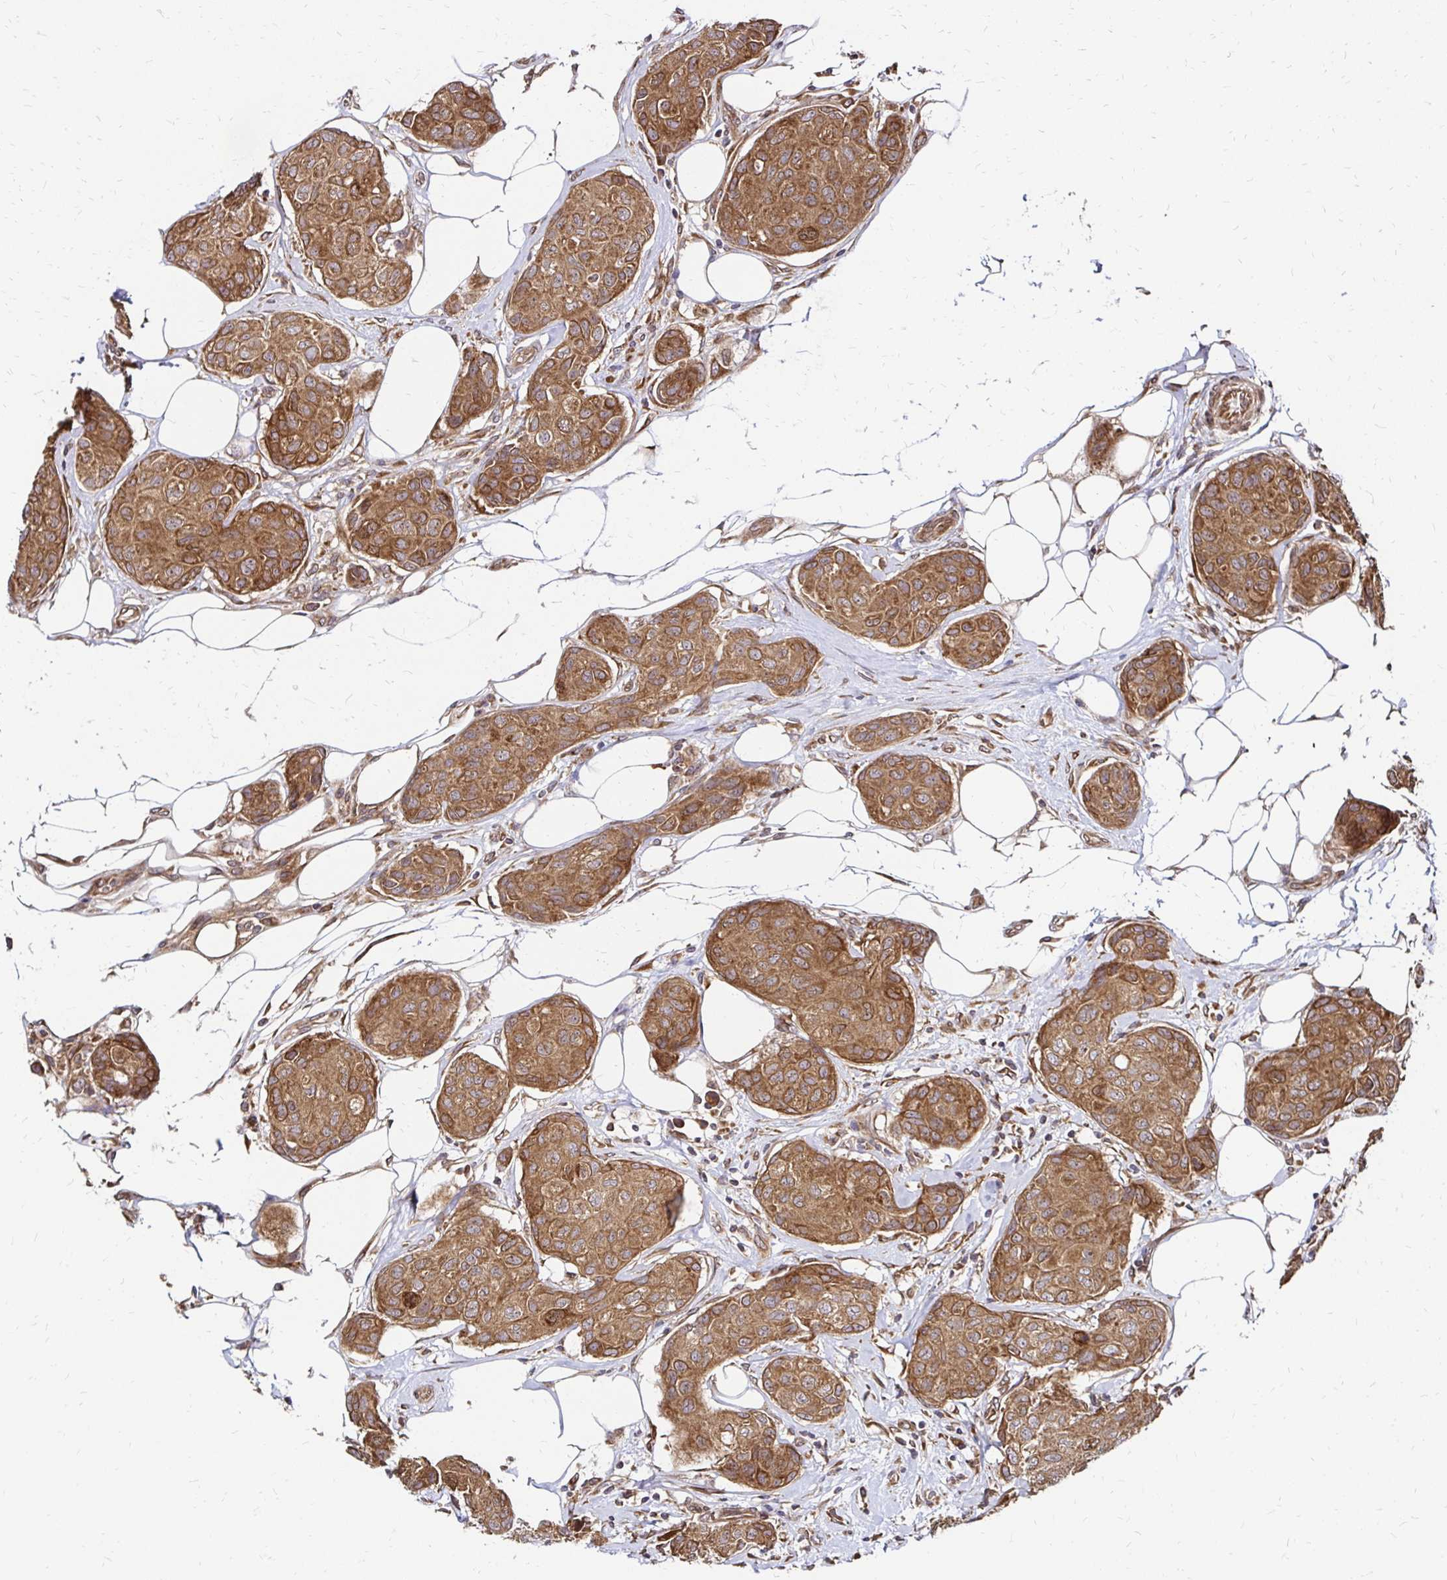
{"staining": {"intensity": "moderate", "quantity": ">75%", "location": "cytoplasmic/membranous"}, "tissue": "breast cancer", "cell_type": "Tumor cells", "image_type": "cancer", "snomed": [{"axis": "morphology", "description": "Duct carcinoma"}, {"axis": "topography", "description": "Breast"}, {"axis": "topography", "description": "Lymph node"}], "caption": "DAB (3,3'-diaminobenzidine) immunohistochemical staining of human invasive ductal carcinoma (breast) exhibits moderate cytoplasmic/membranous protein expression in approximately >75% of tumor cells.", "gene": "ZW10", "patient": {"sex": "female", "age": 80}}